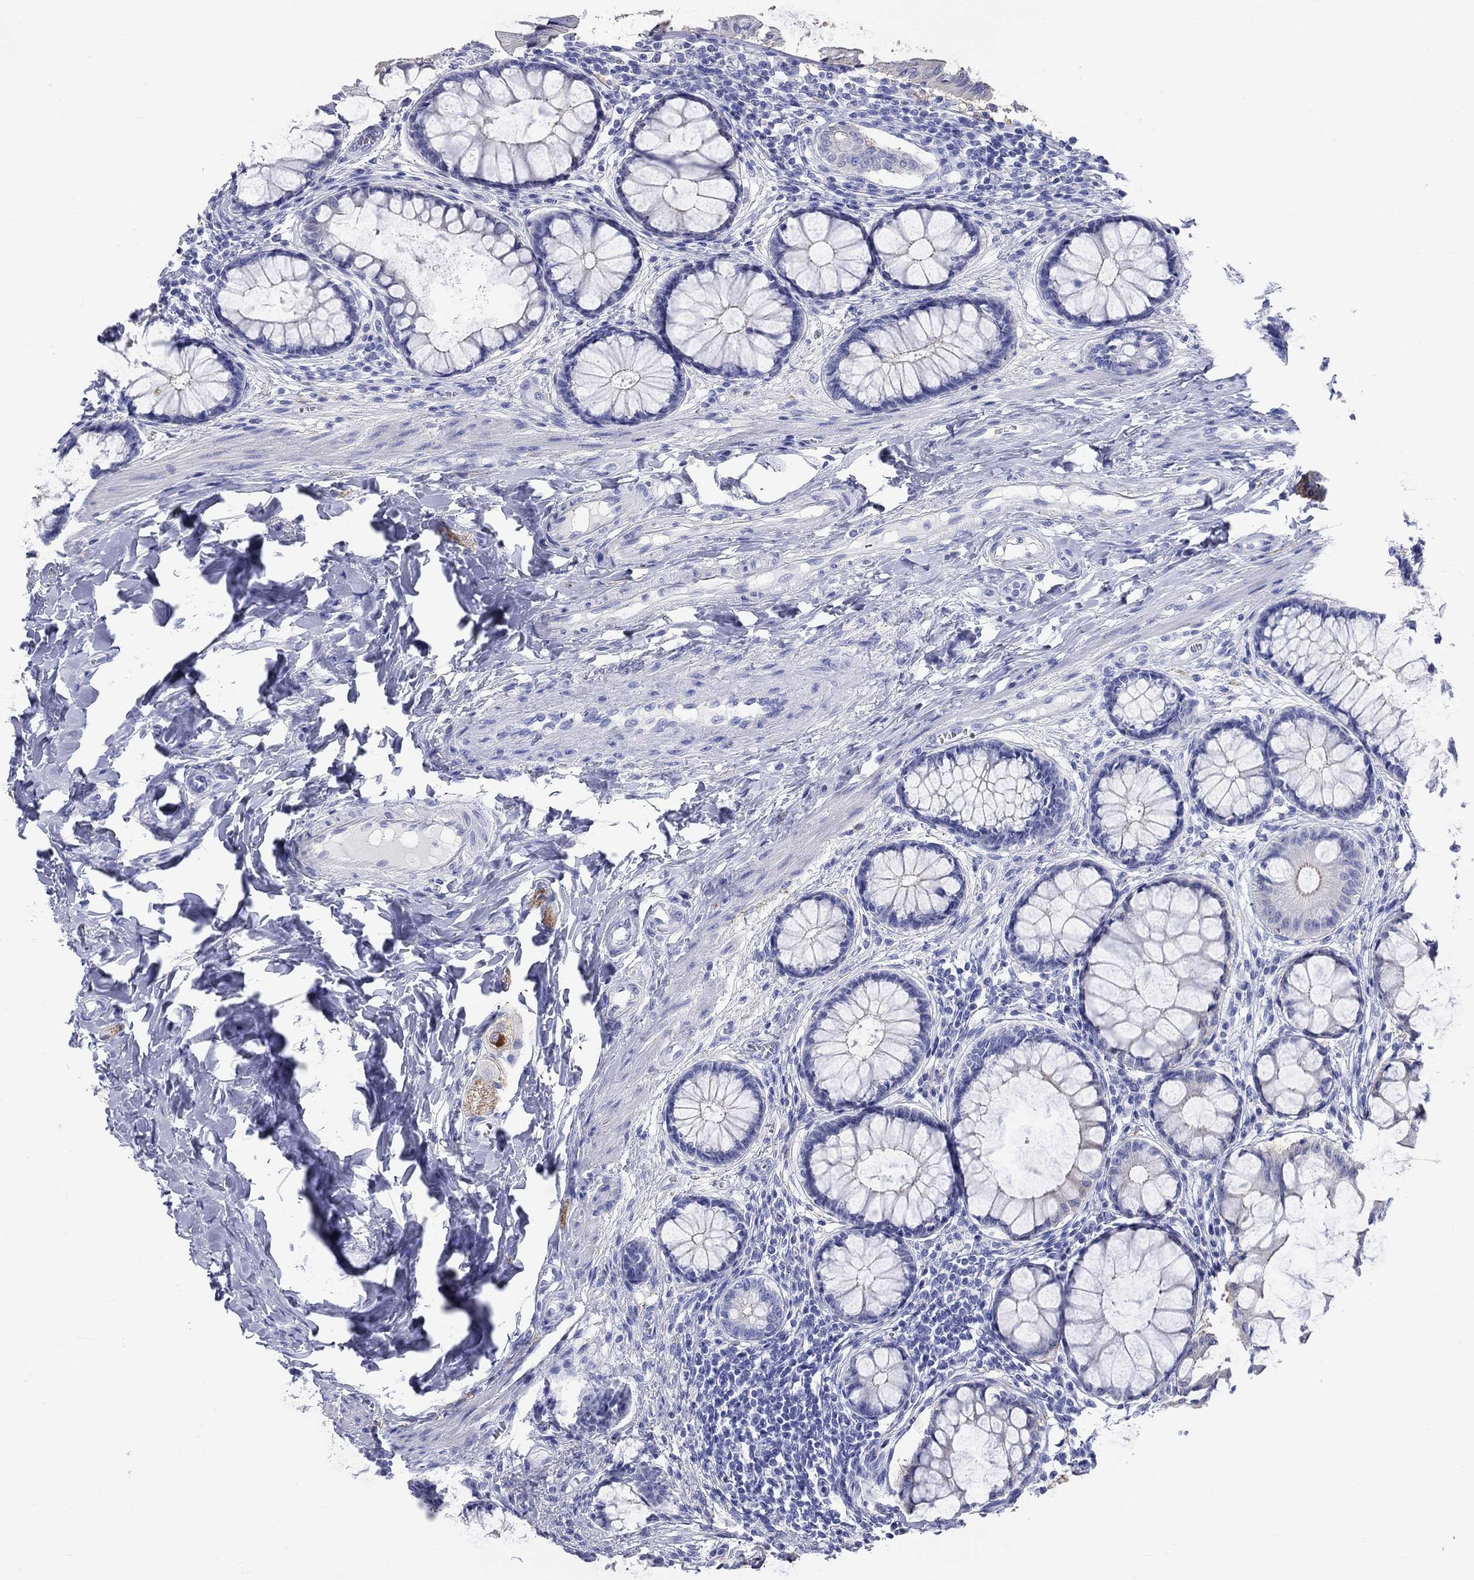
{"staining": {"intensity": "negative", "quantity": "none", "location": "none"}, "tissue": "colon", "cell_type": "Endothelial cells", "image_type": "normal", "snomed": [{"axis": "morphology", "description": "Normal tissue, NOS"}, {"axis": "topography", "description": "Colon"}], "caption": "The micrograph displays no significant positivity in endothelial cells of colon.", "gene": "SPATA9", "patient": {"sex": "female", "age": 65}}